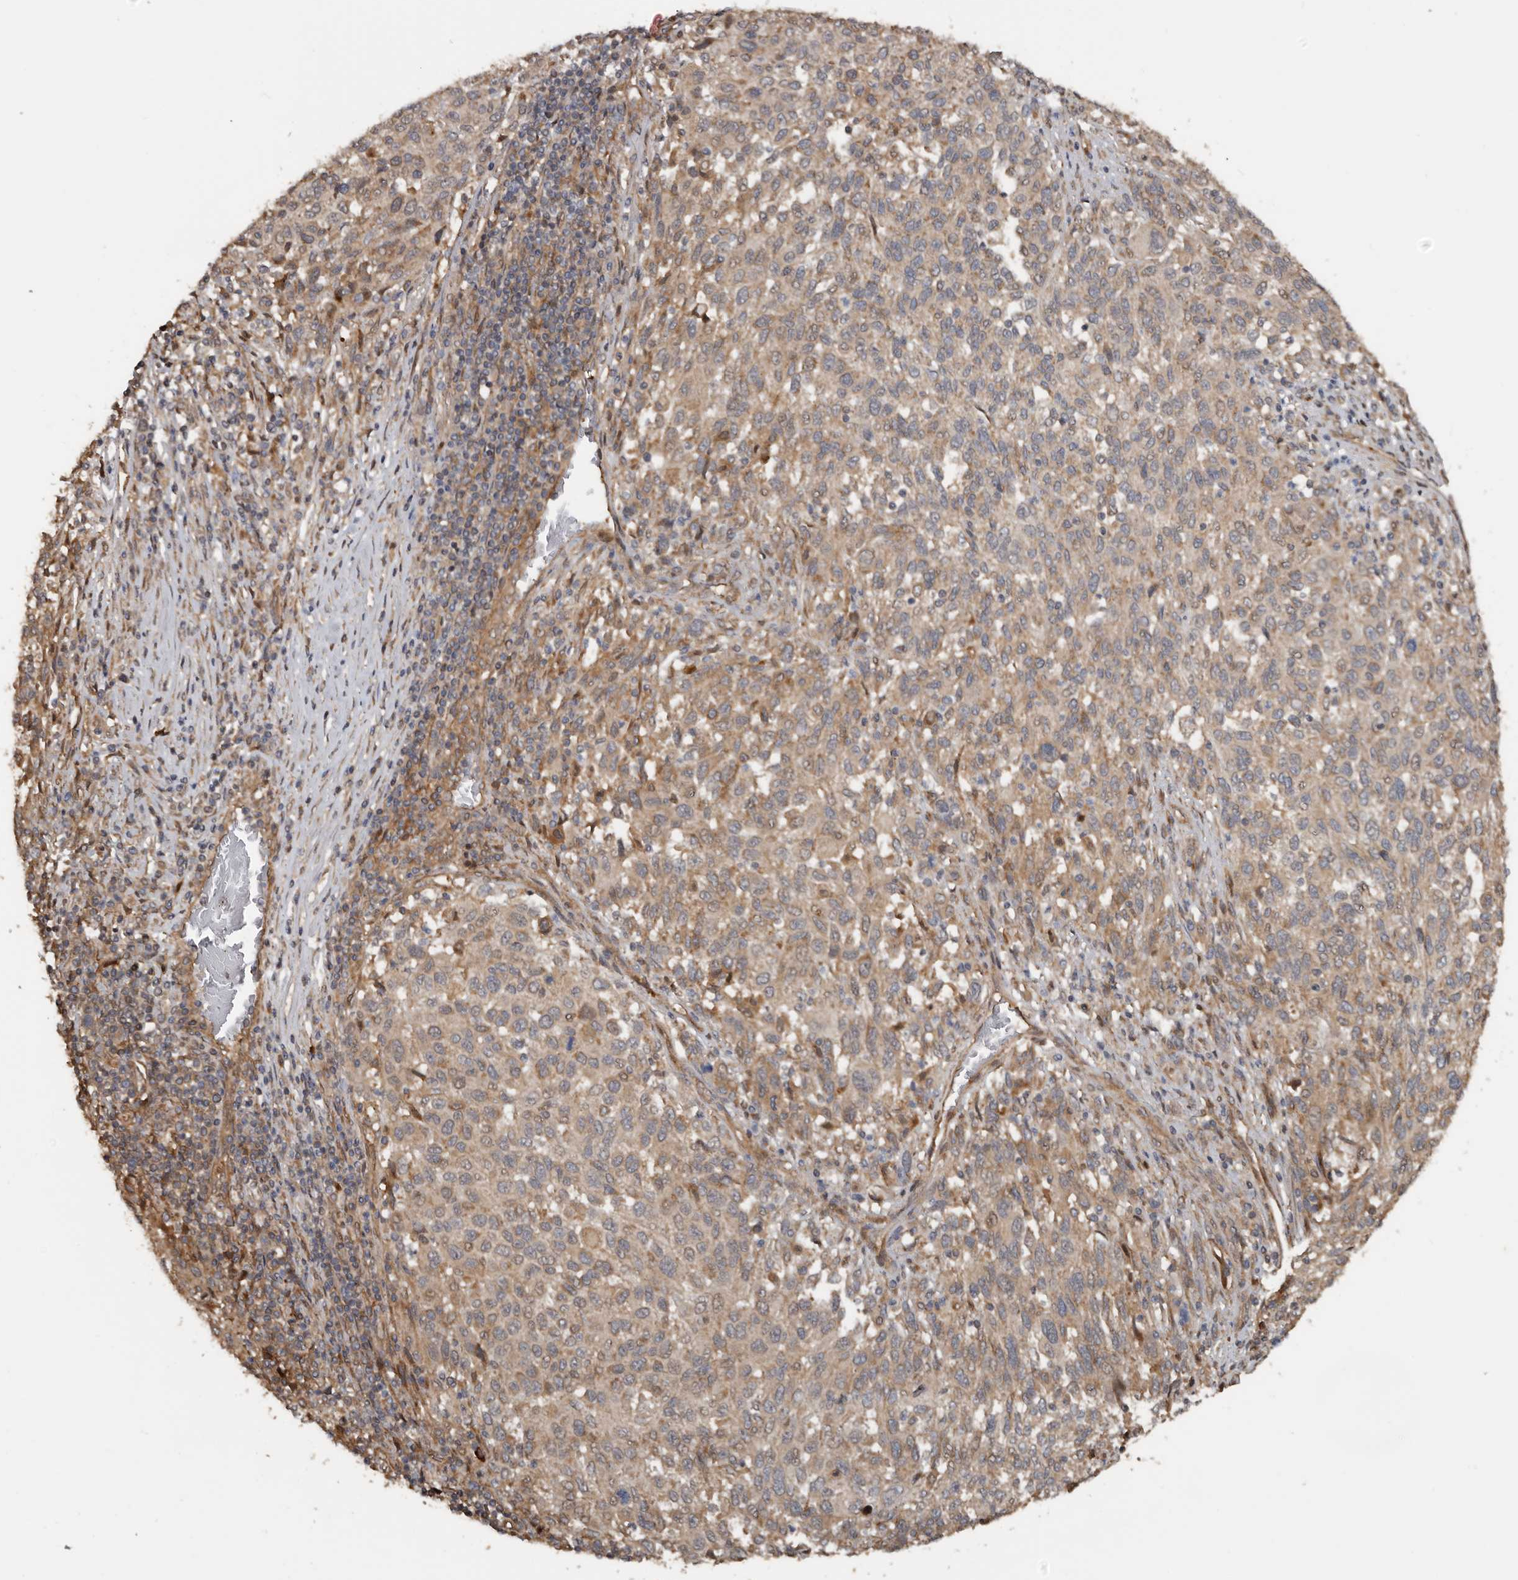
{"staining": {"intensity": "weak", "quantity": "25%-75%", "location": "cytoplasmic/membranous"}, "tissue": "melanoma", "cell_type": "Tumor cells", "image_type": "cancer", "snomed": [{"axis": "morphology", "description": "Malignant melanoma, Metastatic site"}, {"axis": "topography", "description": "Lymph node"}], "caption": "Protein staining by immunohistochemistry (IHC) exhibits weak cytoplasmic/membranous positivity in about 25%-75% of tumor cells in malignant melanoma (metastatic site).", "gene": "EXOC3L1", "patient": {"sex": "male", "age": 61}}